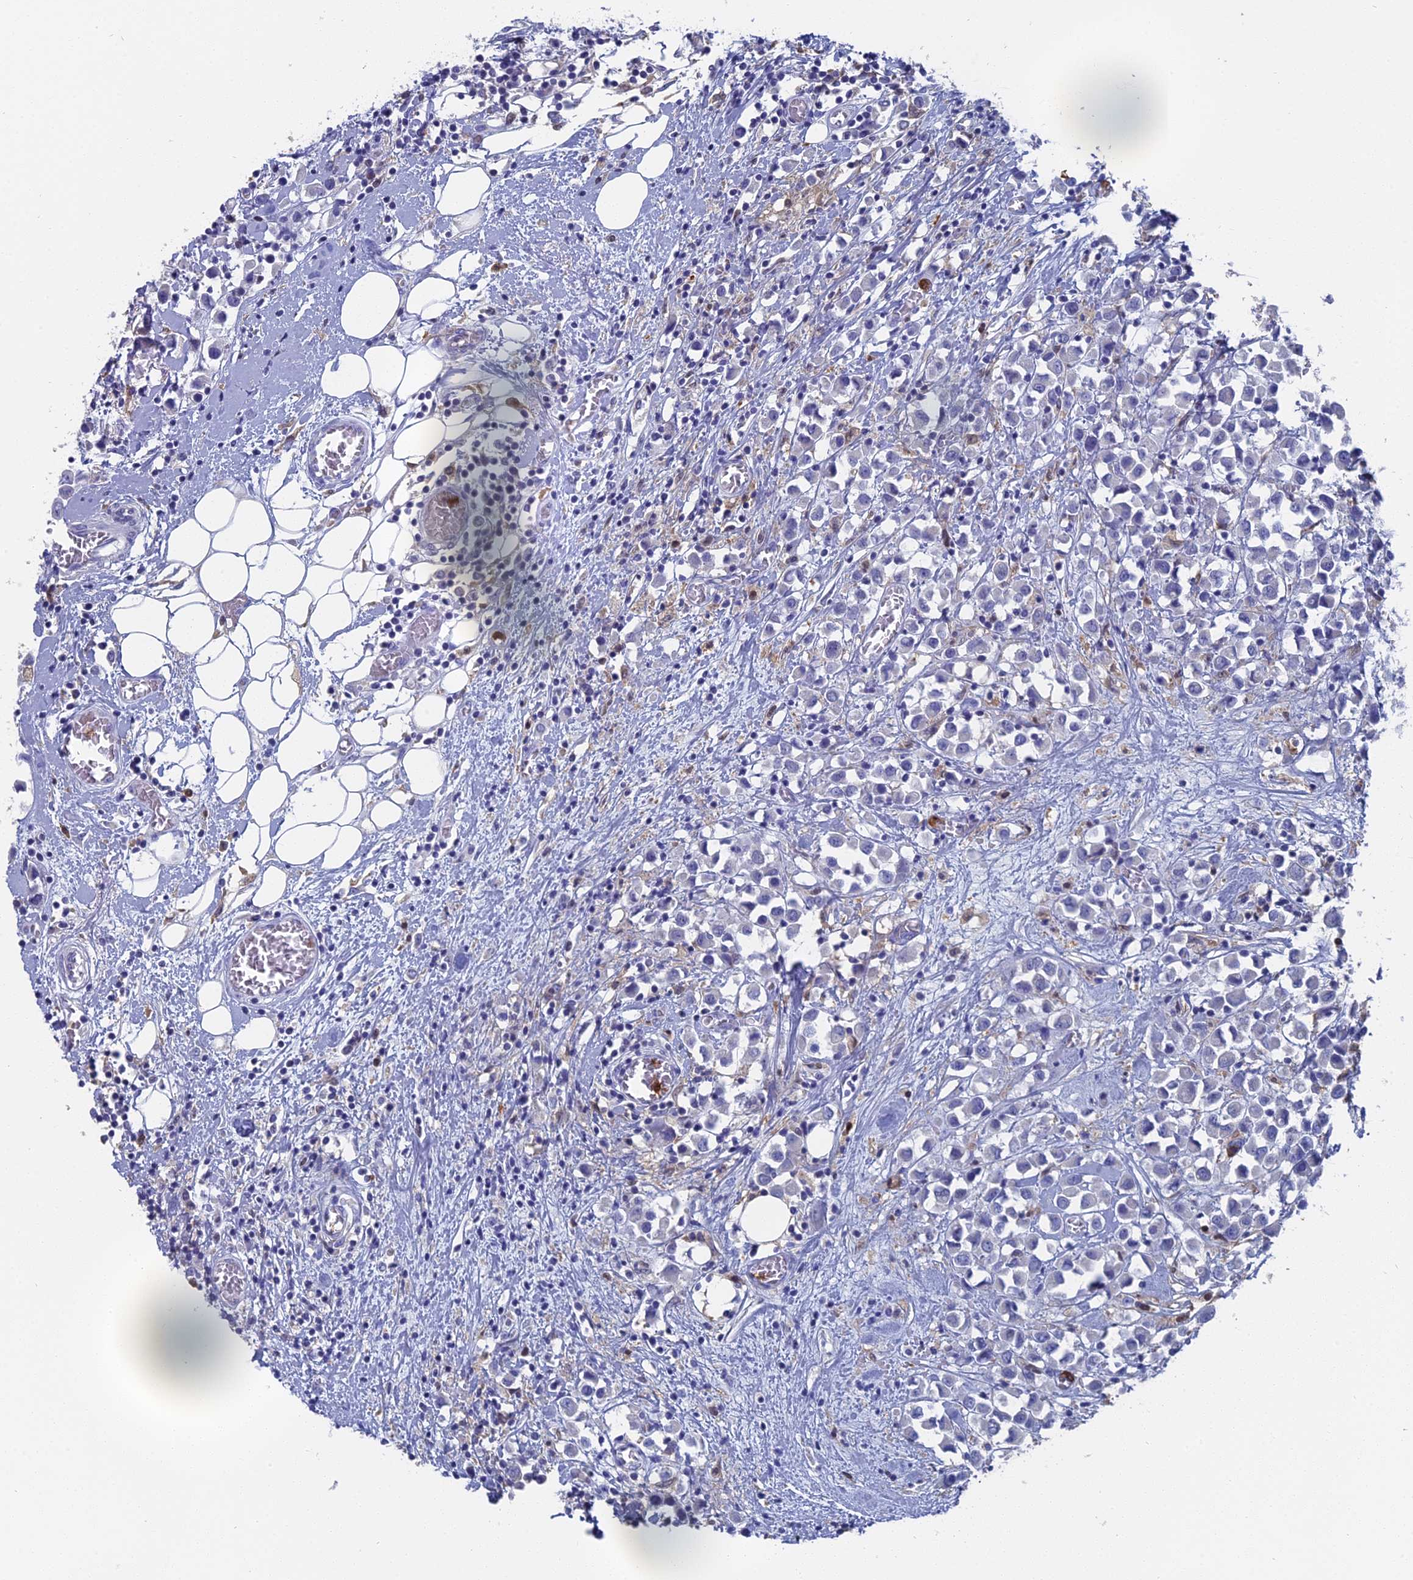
{"staining": {"intensity": "negative", "quantity": "none", "location": "none"}, "tissue": "breast cancer", "cell_type": "Tumor cells", "image_type": "cancer", "snomed": [{"axis": "morphology", "description": "Duct carcinoma"}, {"axis": "topography", "description": "Breast"}], "caption": "There is no significant positivity in tumor cells of breast cancer.", "gene": "NCF4", "patient": {"sex": "female", "age": 61}}